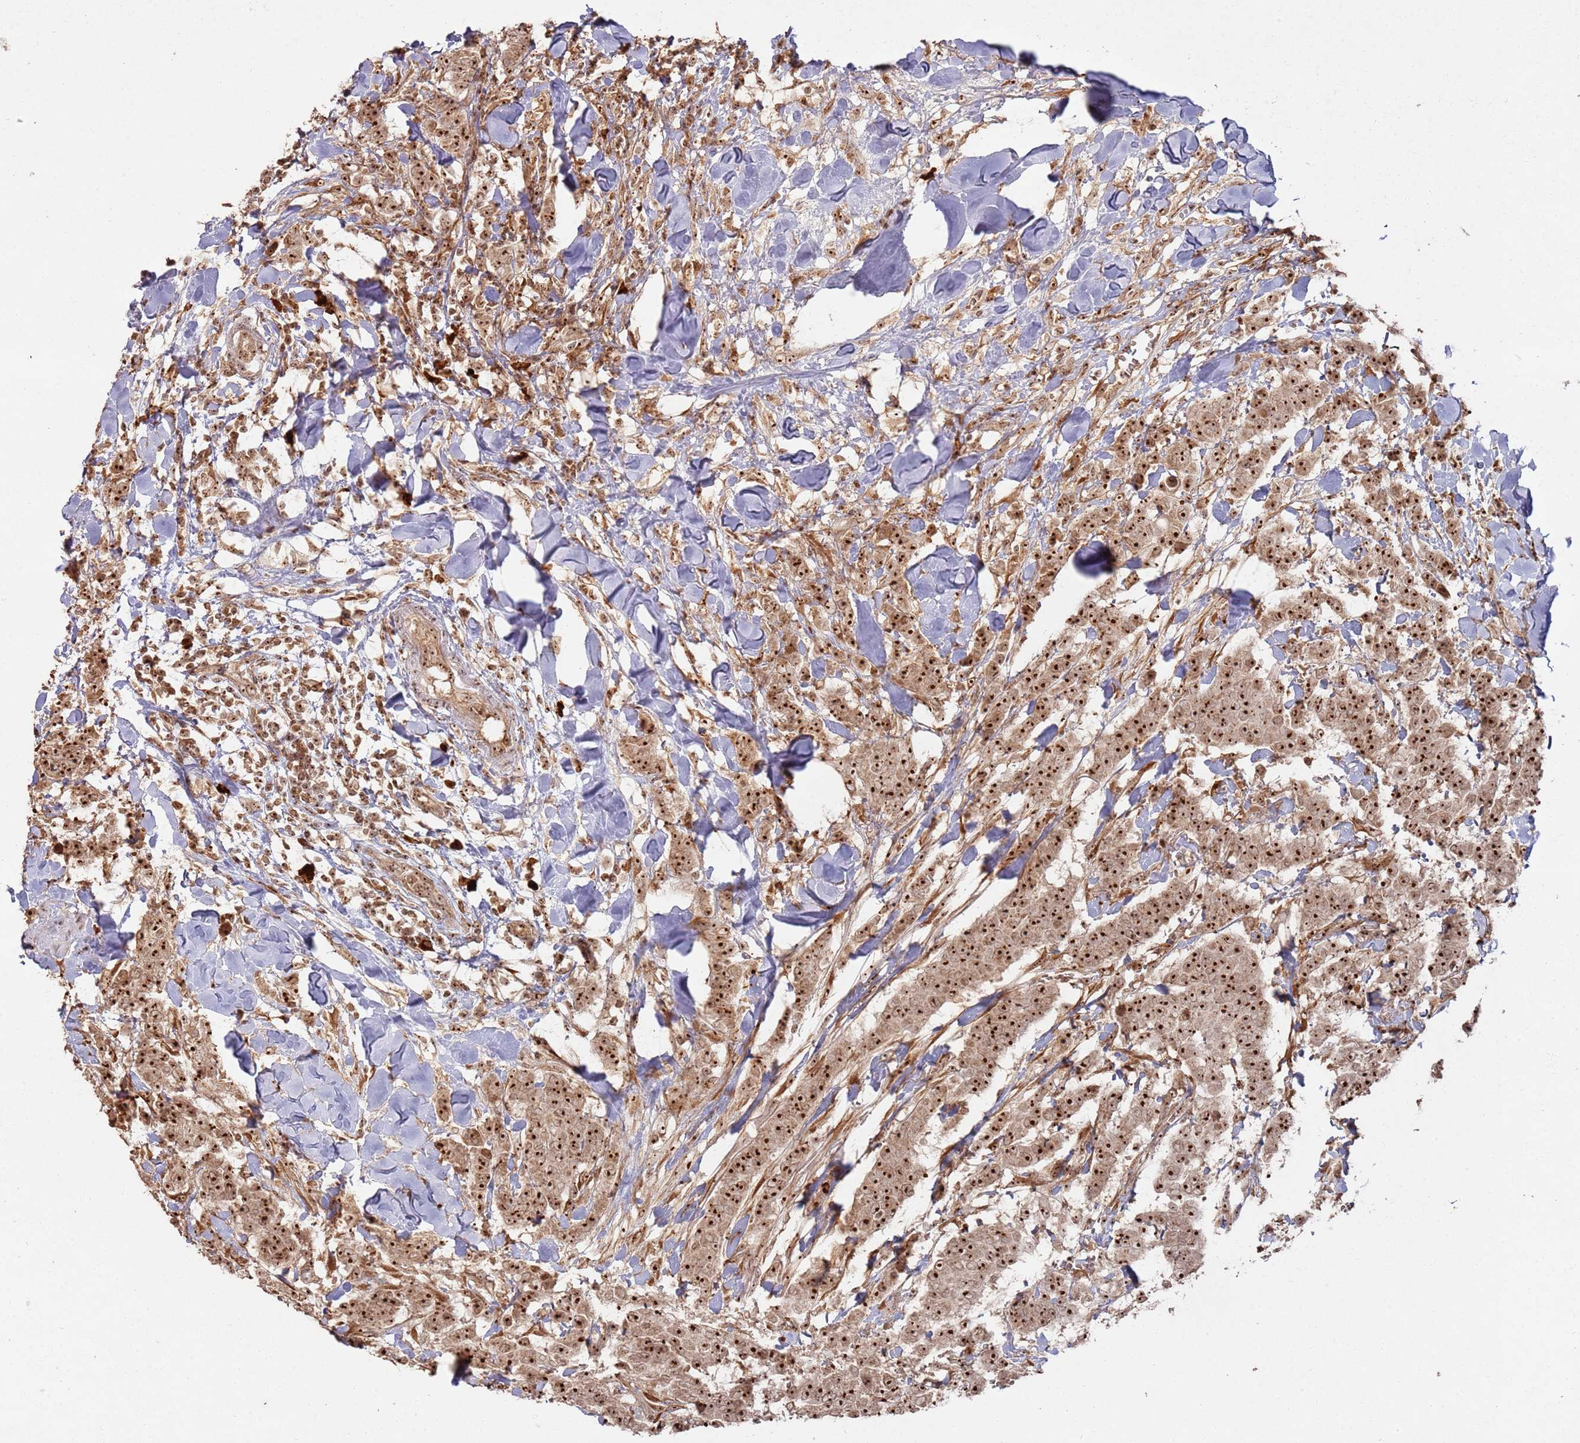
{"staining": {"intensity": "strong", "quantity": ">75%", "location": "nuclear"}, "tissue": "breast cancer", "cell_type": "Tumor cells", "image_type": "cancer", "snomed": [{"axis": "morphology", "description": "Duct carcinoma"}, {"axis": "topography", "description": "Breast"}], "caption": "Strong nuclear expression is appreciated in about >75% of tumor cells in breast cancer (infiltrating ductal carcinoma). (brown staining indicates protein expression, while blue staining denotes nuclei).", "gene": "UTP11", "patient": {"sex": "female", "age": 40}}